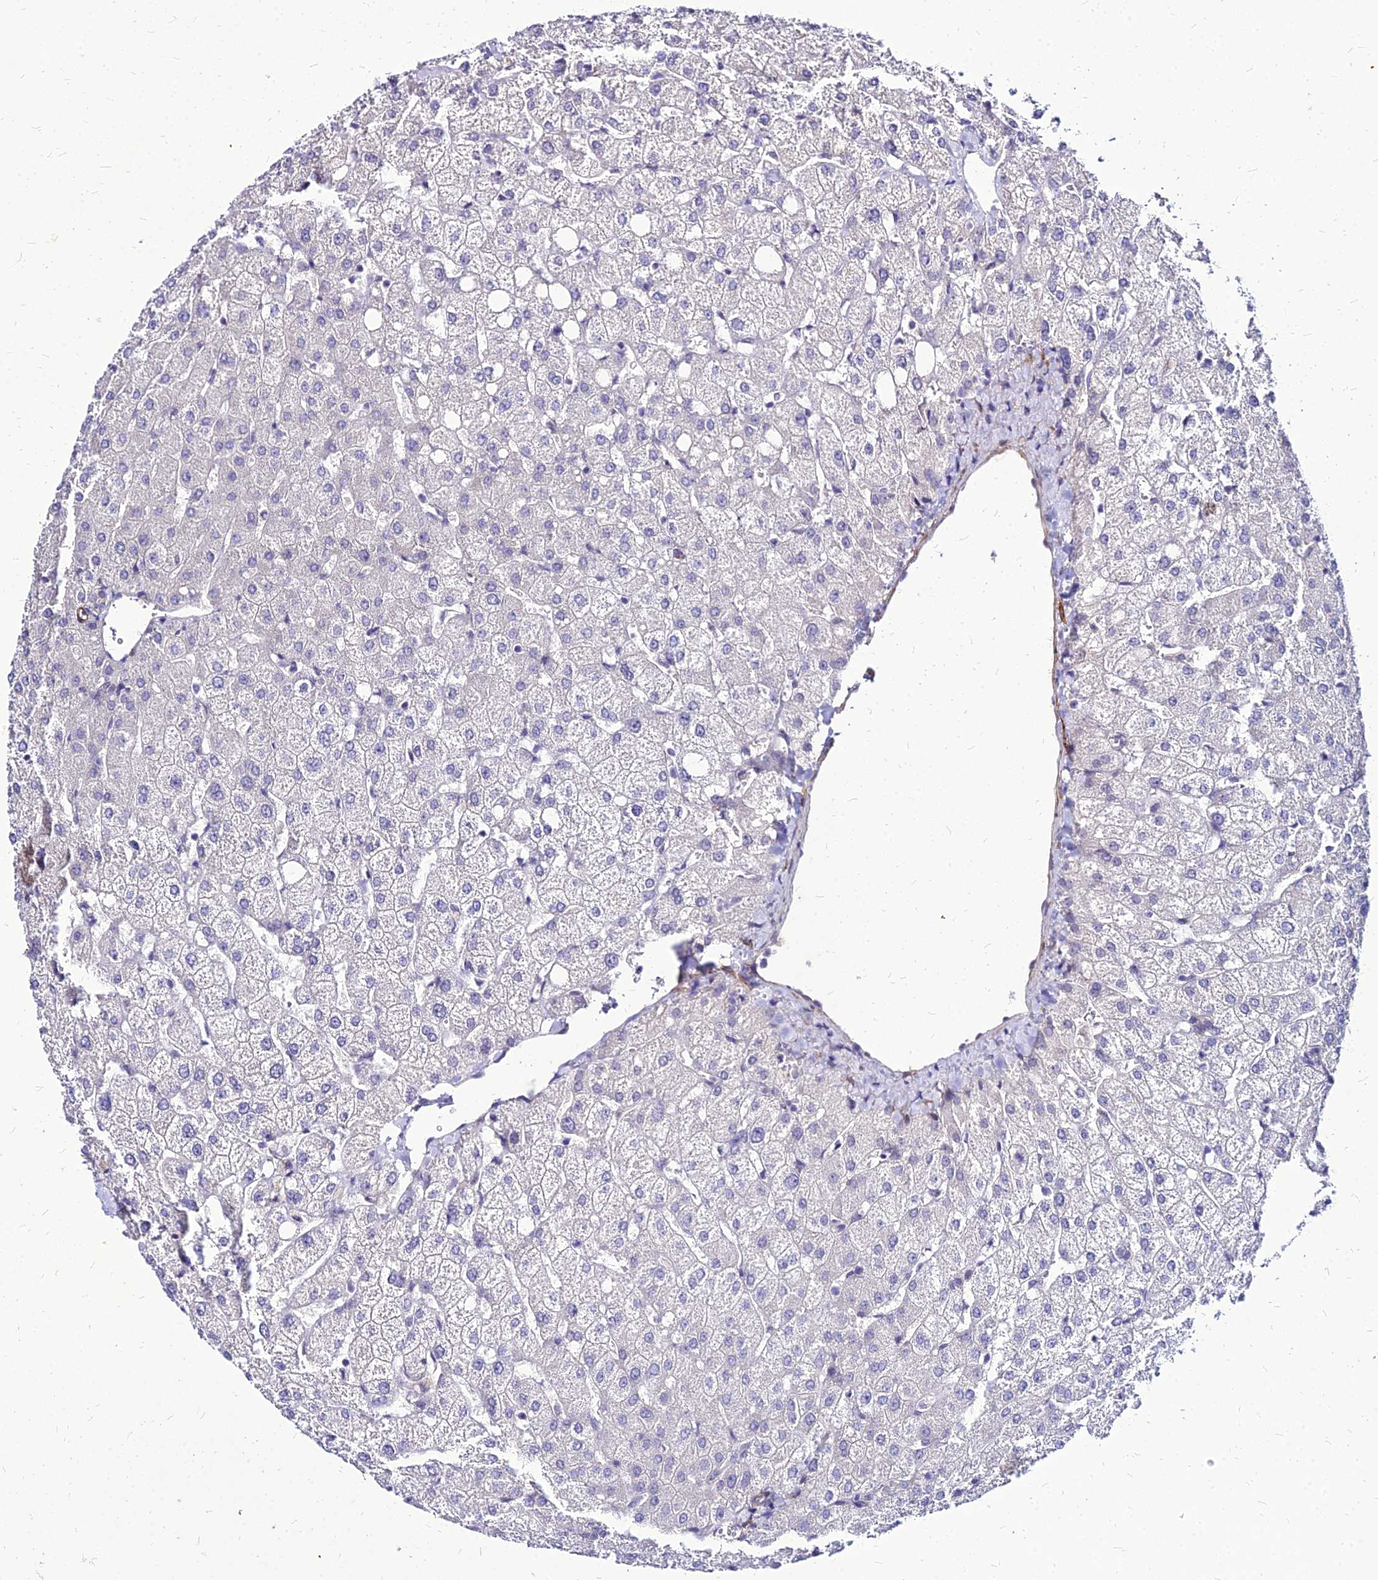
{"staining": {"intensity": "negative", "quantity": "none", "location": "none"}, "tissue": "liver", "cell_type": "Cholangiocytes", "image_type": "normal", "snomed": [{"axis": "morphology", "description": "Normal tissue, NOS"}, {"axis": "topography", "description": "Liver"}], "caption": "Immunohistochemistry (IHC) of benign human liver shows no staining in cholangiocytes. The staining is performed using DAB (3,3'-diaminobenzidine) brown chromogen with nuclei counter-stained in using hematoxylin.", "gene": "YEATS2", "patient": {"sex": "female", "age": 54}}